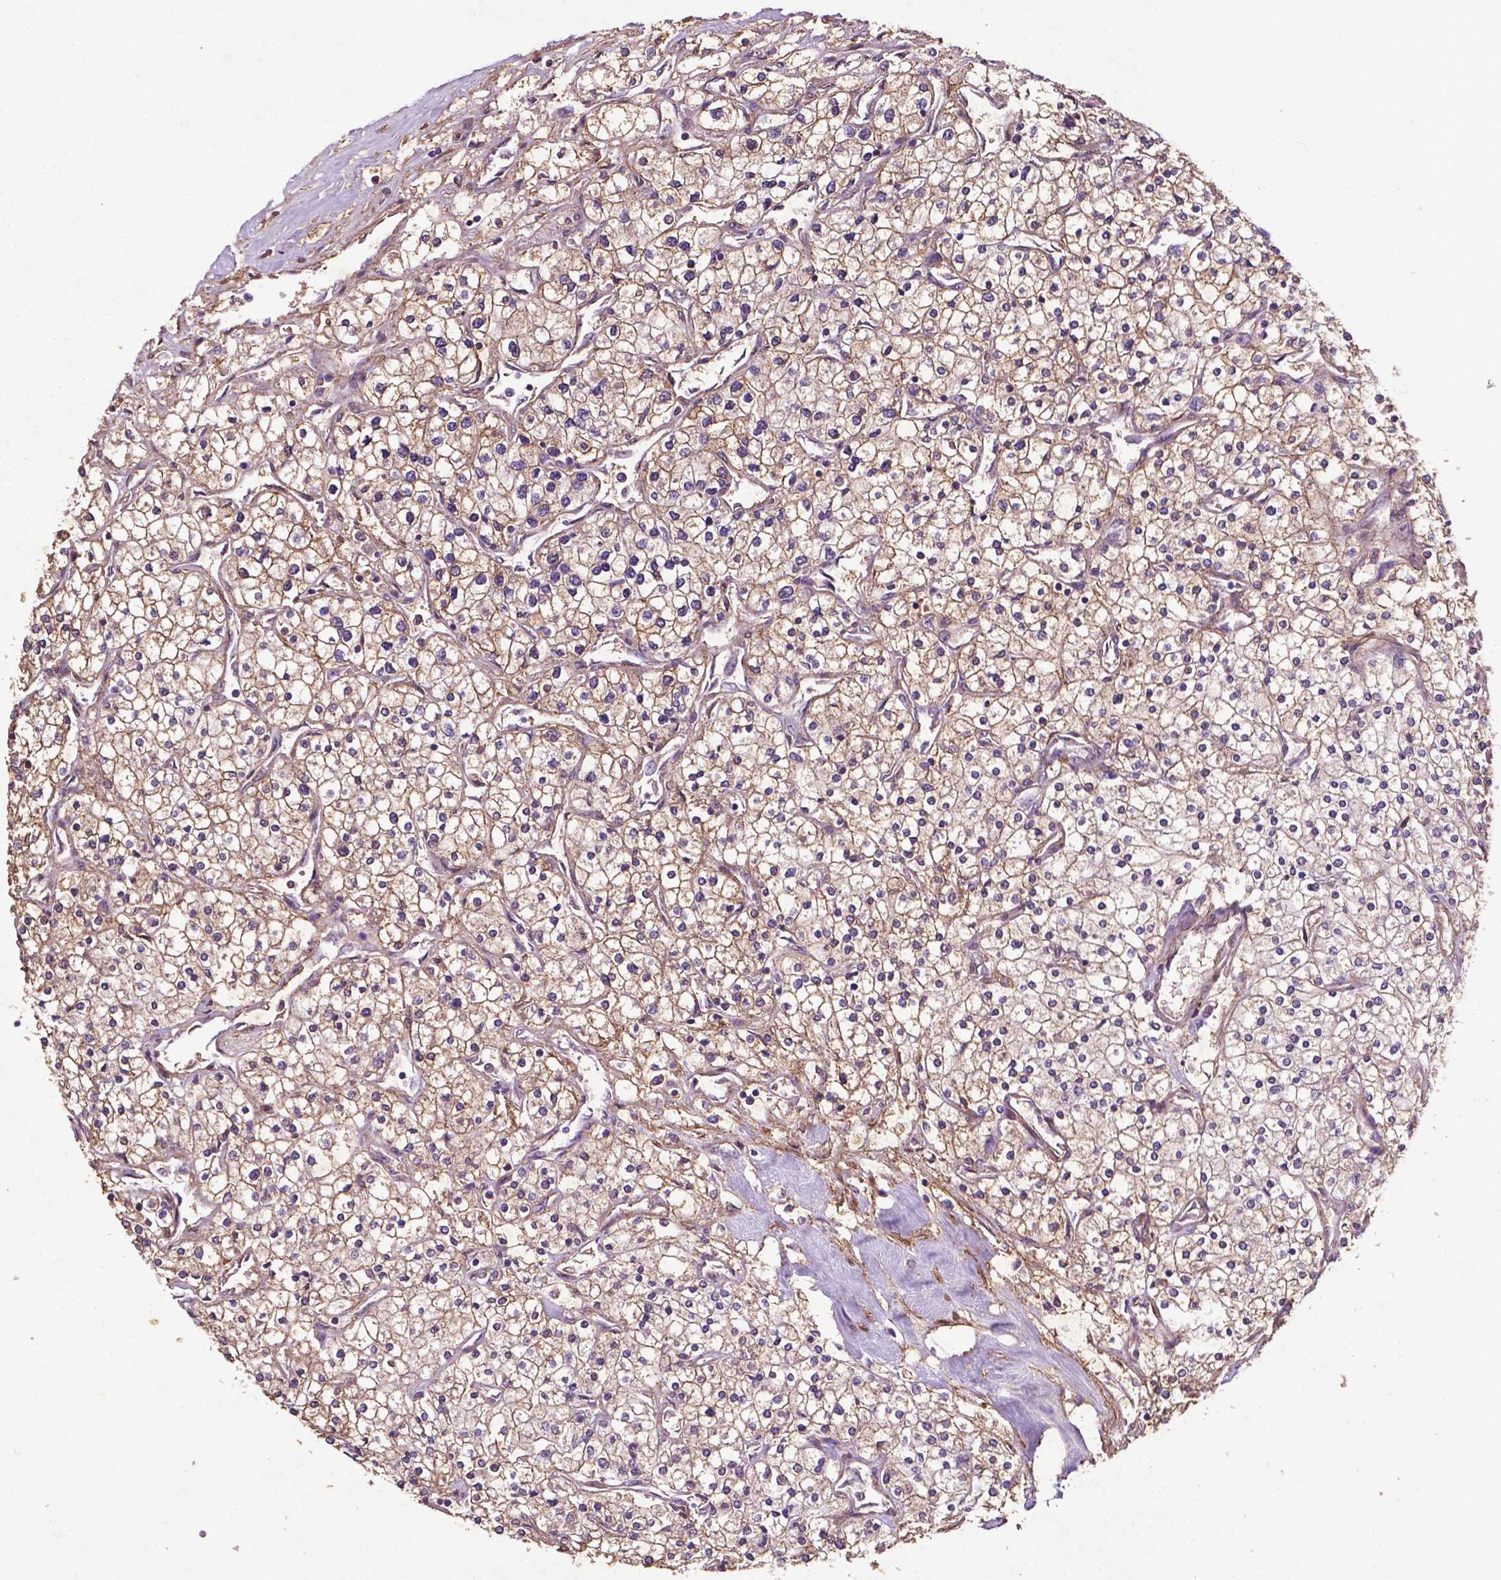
{"staining": {"intensity": "weak", "quantity": ">75%", "location": "cytoplasmic/membranous"}, "tissue": "renal cancer", "cell_type": "Tumor cells", "image_type": "cancer", "snomed": [{"axis": "morphology", "description": "Adenocarcinoma, NOS"}, {"axis": "topography", "description": "Kidney"}], "caption": "Renal adenocarcinoma stained for a protein (brown) demonstrates weak cytoplasmic/membranous positive staining in about >75% of tumor cells.", "gene": "RRAS", "patient": {"sex": "male", "age": 80}}